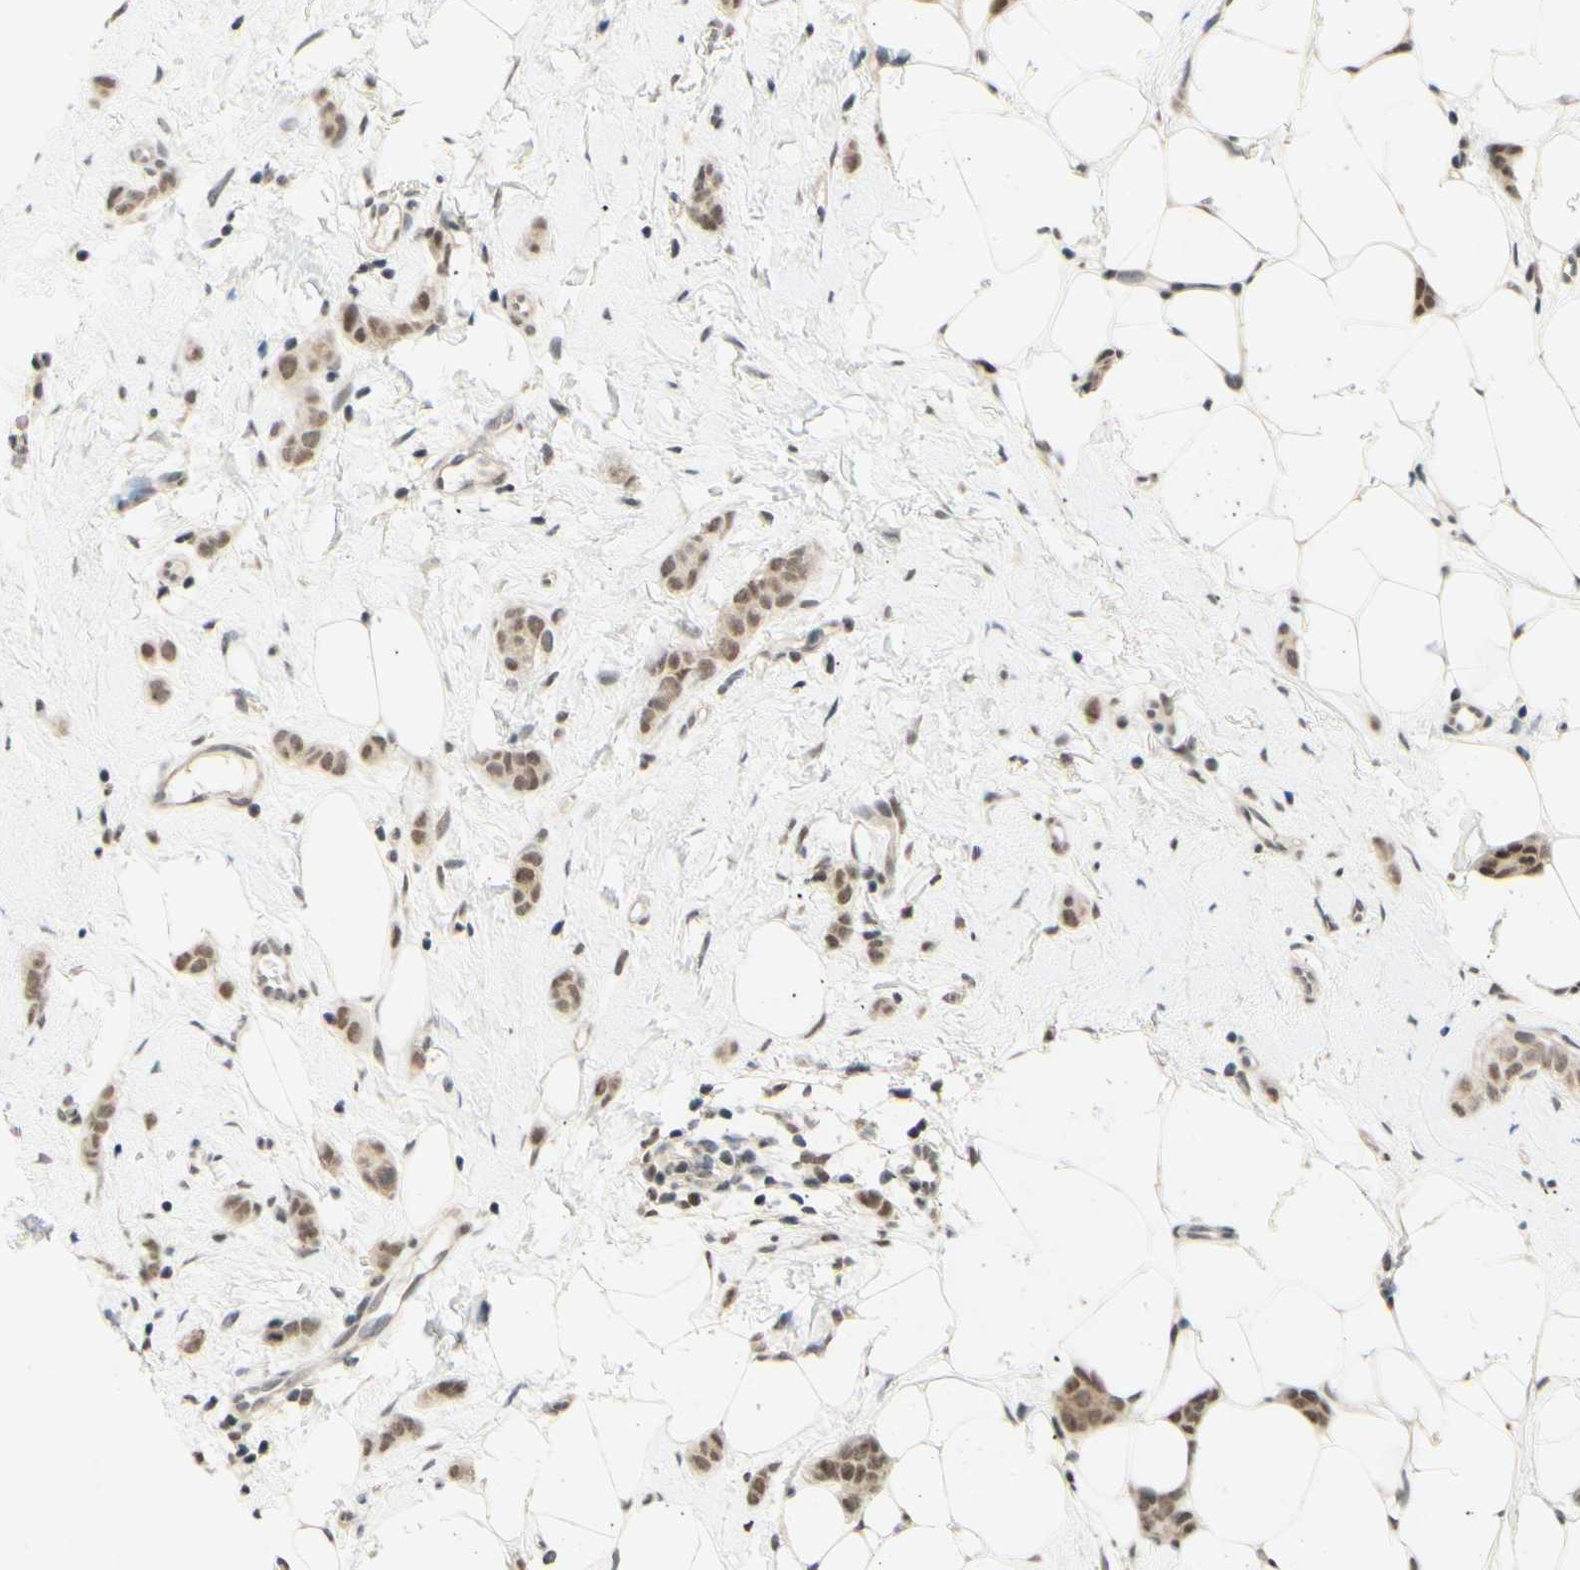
{"staining": {"intensity": "moderate", "quantity": ">75%", "location": "nuclear"}, "tissue": "breast cancer", "cell_type": "Tumor cells", "image_type": "cancer", "snomed": [{"axis": "morphology", "description": "Lobular carcinoma"}, {"axis": "topography", "description": "Skin"}, {"axis": "topography", "description": "Breast"}], "caption": "DAB immunohistochemical staining of human lobular carcinoma (breast) exhibits moderate nuclear protein positivity in approximately >75% of tumor cells. (DAB (3,3'-diaminobenzidine) IHC with brightfield microscopy, high magnification).", "gene": "SMARCB1", "patient": {"sex": "female", "age": 46}}